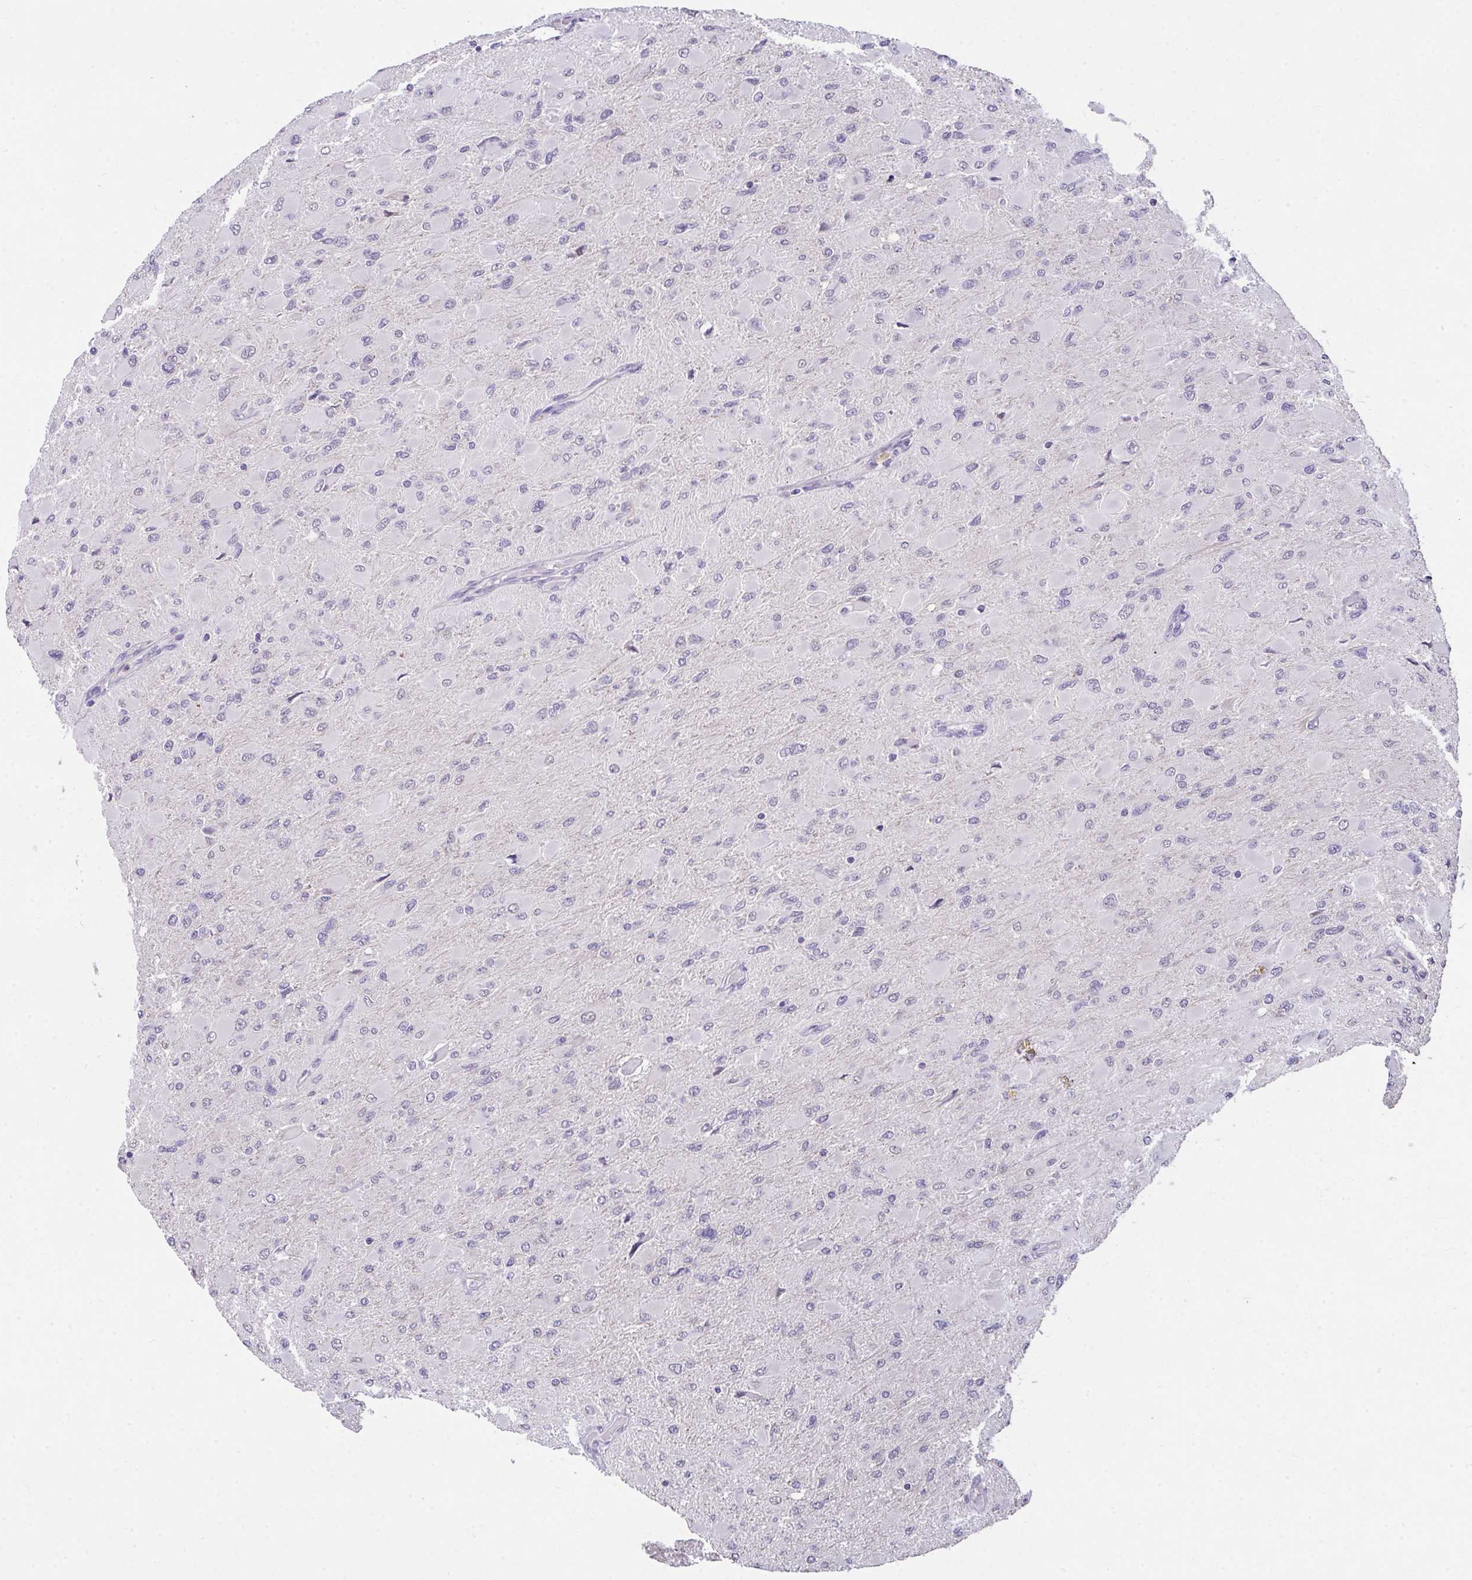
{"staining": {"intensity": "negative", "quantity": "none", "location": "none"}, "tissue": "glioma", "cell_type": "Tumor cells", "image_type": "cancer", "snomed": [{"axis": "morphology", "description": "Glioma, malignant, High grade"}, {"axis": "topography", "description": "Cerebral cortex"}], "caption": "The immunohistochemistry photomicrograph has no significant positivity in tumor cells of glioma tissue.", "gene": "GLTPD2", "patient": {"sex": "female", "age": 36}}